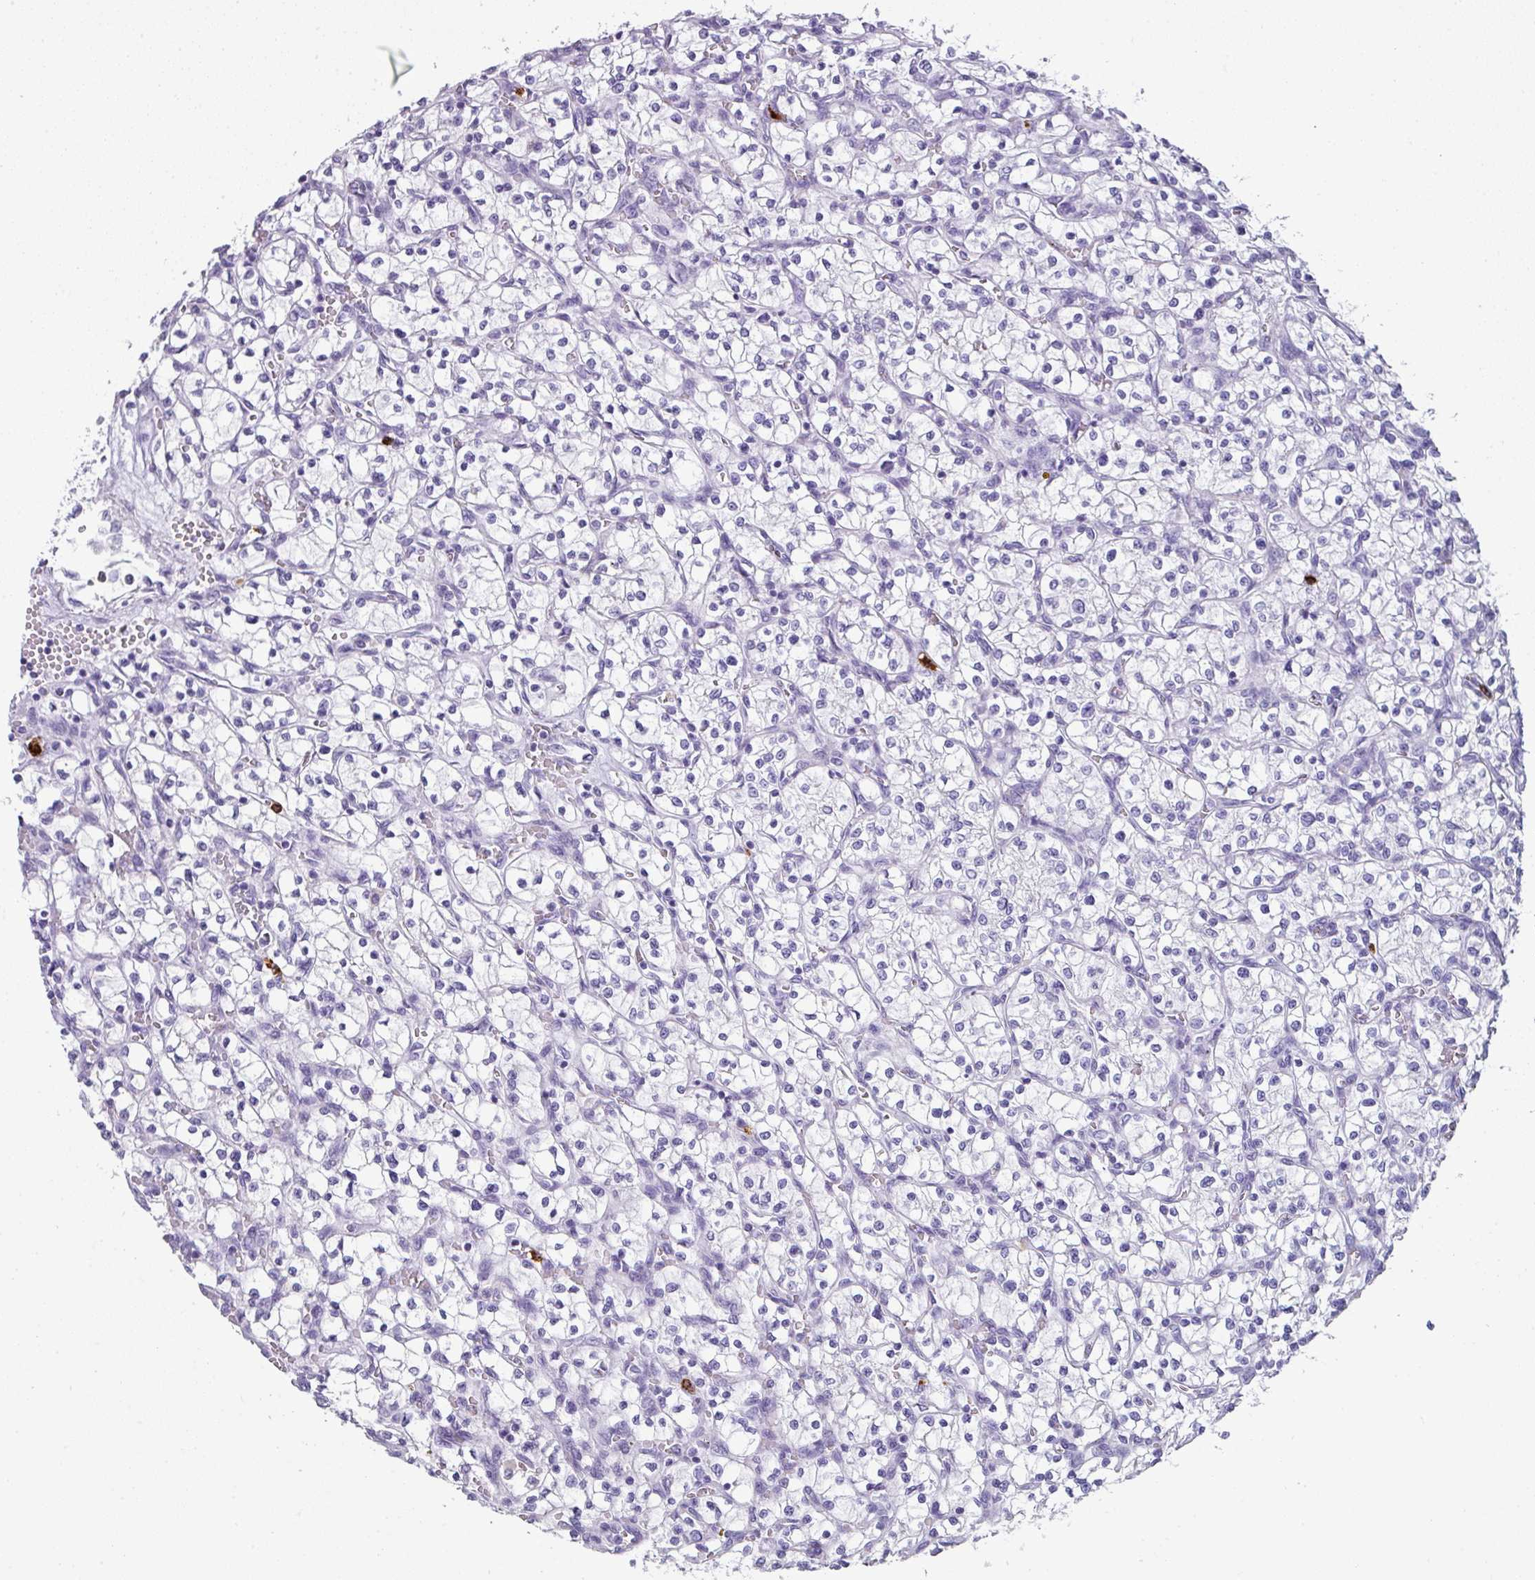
{"staining": {"intensity": "negative", "quantity": "none", "location": "none"}, "tissue": "renal cancer", "cell_type": "Tumor cells", "image_type": "cancer", "snomed": [{"axis": "morphology", "description": "Adenocarcinoma, NOS"}, {"axis": "topography", "description": "Kidney"}], "caption": "Tumor cells are negative for protein expression in human renal cancer.", "gene": "CTSG", "patient": {"sex": "female", "age": 64}}